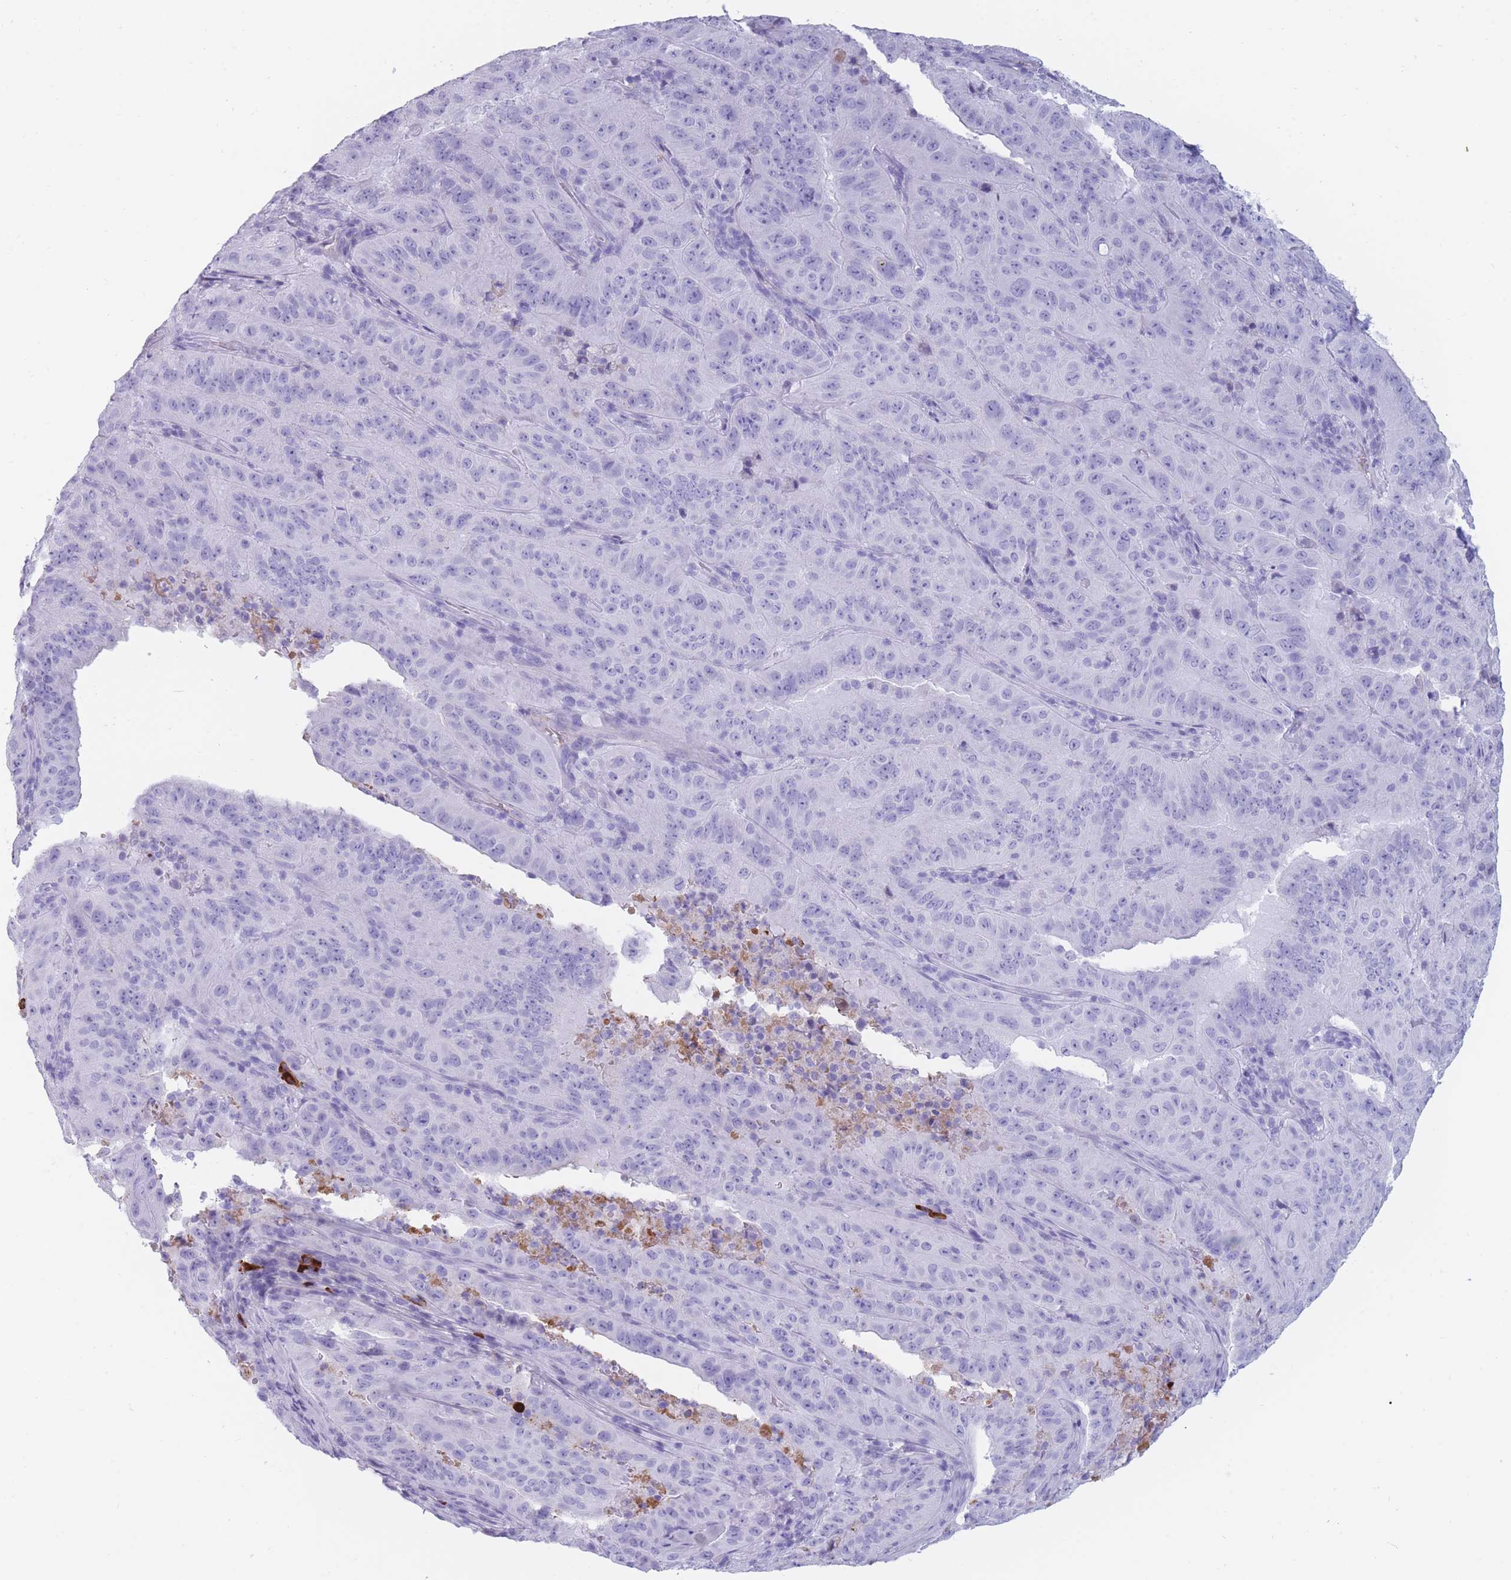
{"staining": {"intensity": "negative", "quantity": "none", "location": "none"}, "tissue": "pancreatic cancer", "cell_type": "Tumor cells", "image_type": "cancer", "snomed": [{"axis": "morphology", "description": "Adenocarcinoma, NOS"}, {"axis": "topography", "description": "Pancreas"}], "caption": "Human adenocarcinoma (pancreatic) stained for a protein using immunohistochemistry shows no staining in tumor cells.", "gene": "TNFSF11", "patient": {"sex": "male", "age": 63}}